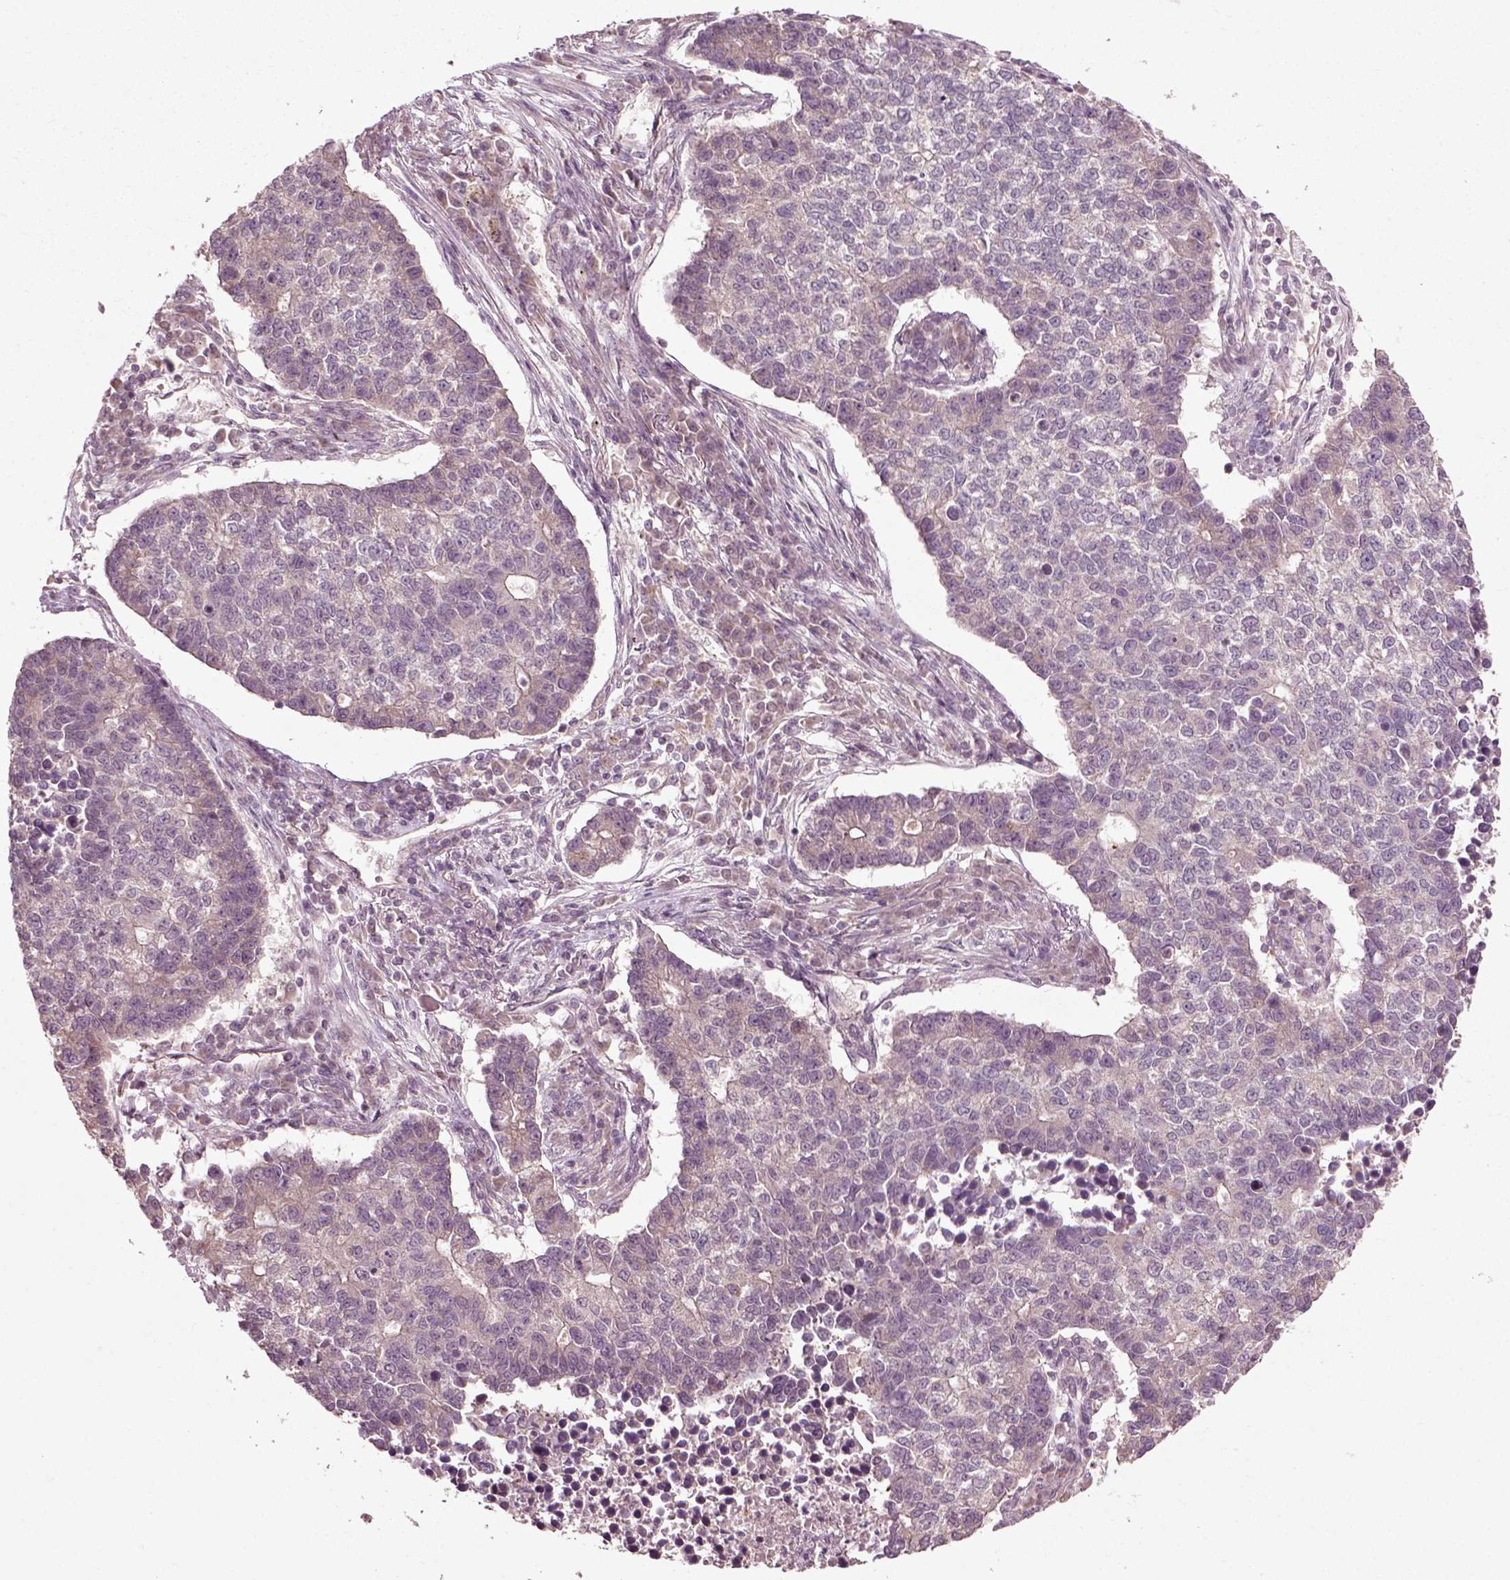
{"staining": {"intensity": "negative", "quantity": "none", "location": "none"}, "tissue": "lung cancer", "cell_type": "Tumor cells", "image_type": "cancer", "snomed": [{"axis": "morphology", "description": "Adenocarcinoma, NOS"}, {"axis": "topography", "description": "Lung"}], "caption": "This image is of lung cancer (adenocarcinoma) stained with immunohistochemistry (IHC) to label a protein in brown with the nuclei are counter-stained blue. There is no staining in tumor cells.", "gene": "PLCD3", "patient": {"sex": "male", "age": 57}}